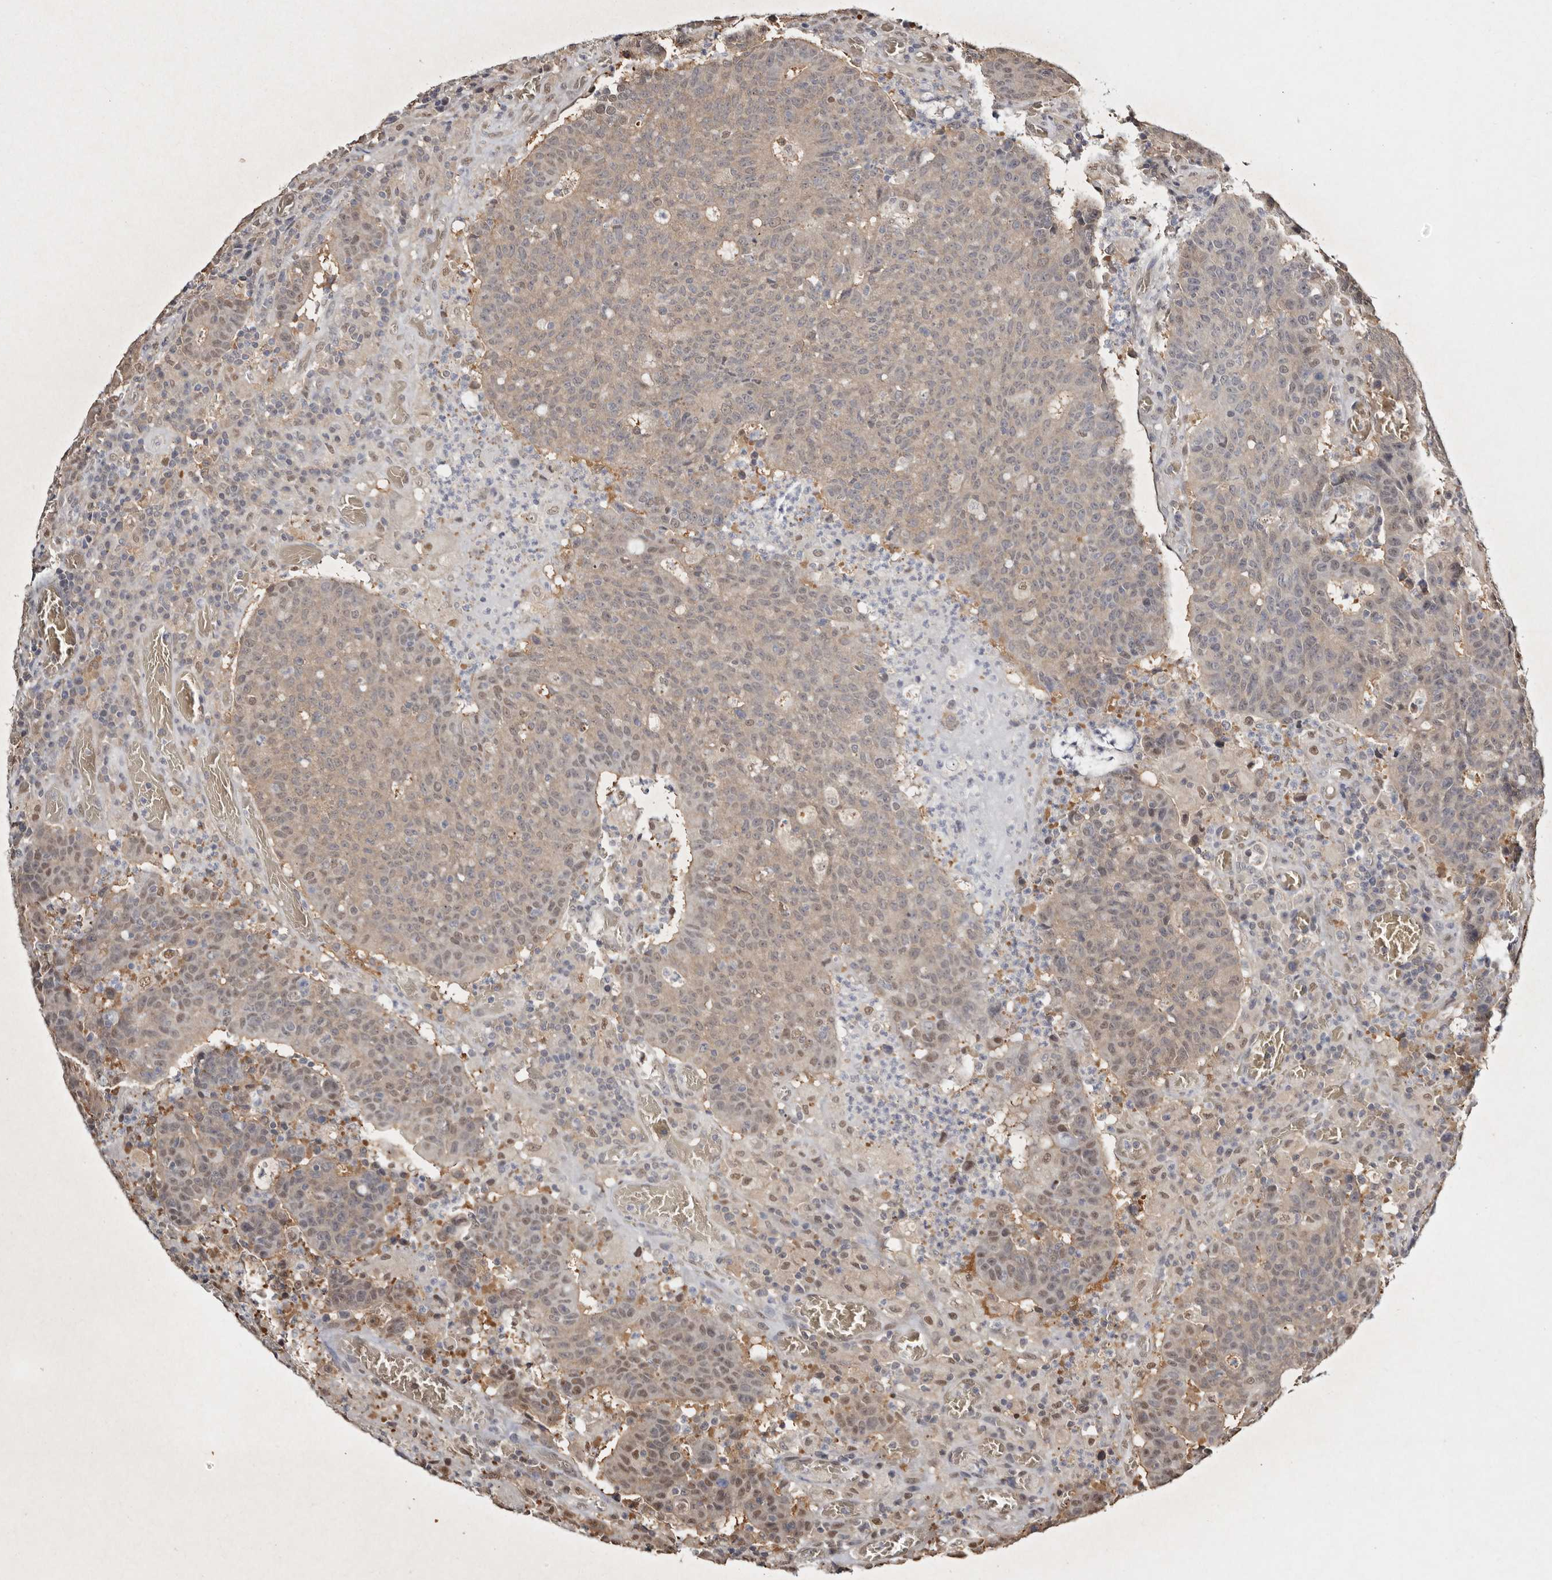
{"staining": {"intensity": "weak", "quantity": ">75%", "location": "cytoplasmic/membranous,nuclear"}, "tissue": "colorectal cancer", "cell_type": "Tumor cells", "image_type": "cancer", "snomed": [{"axis": "morphology", "description": "Adenocarcinoma, NOS"}, {"axis": "topography", "description": "Colon"}], "caption": "Colorectal adenocarcinoma was stained to show a protein in brown. There is low levels of weak cytoplasmic/membranous and nuclear staining in about >75% of tumor cells. (DAB (3,3'-diaminobenzidine) IHC, brown staining for protein, blue staining for nuclei).", "gene": "PSMA5", "patient": {"sex": "female", "age": 75}}